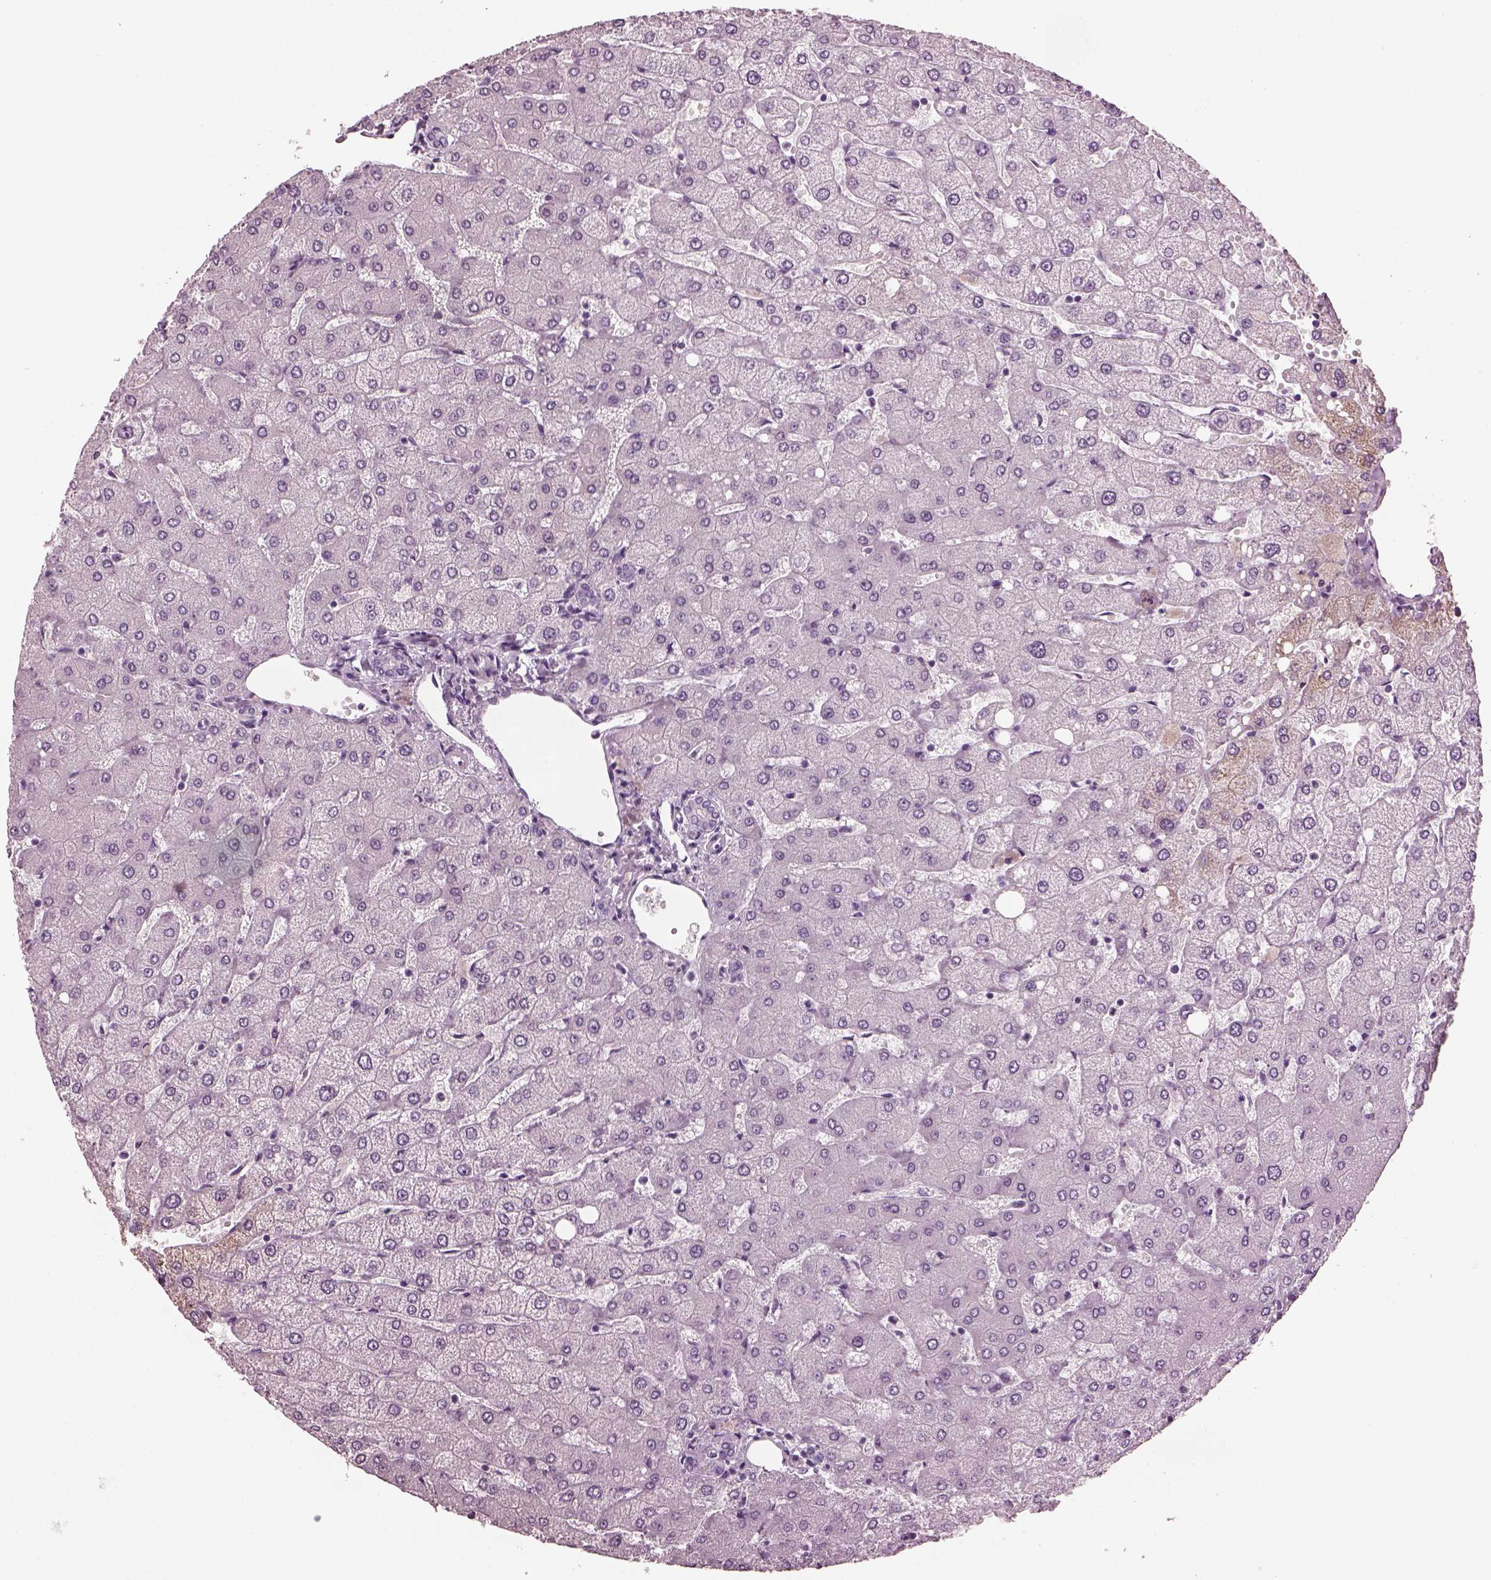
{"staining": {"intensity": "negative", "quantity": "none", "location": "none"}, "tissue": "liver", "cell_type": "Cholangiocytes", "image_type": "normal", "snomed": [{"axis": "morphology", "description": "Normal tissue, NOS"}, {"axis": "topography", "description": "Liver"}], "caption": "Human liver stained for a protein using IHC displays no positivity in cholangiocytes.", "gene": "SLC6A17", "patient": {"sex": "female", "age": 54}}